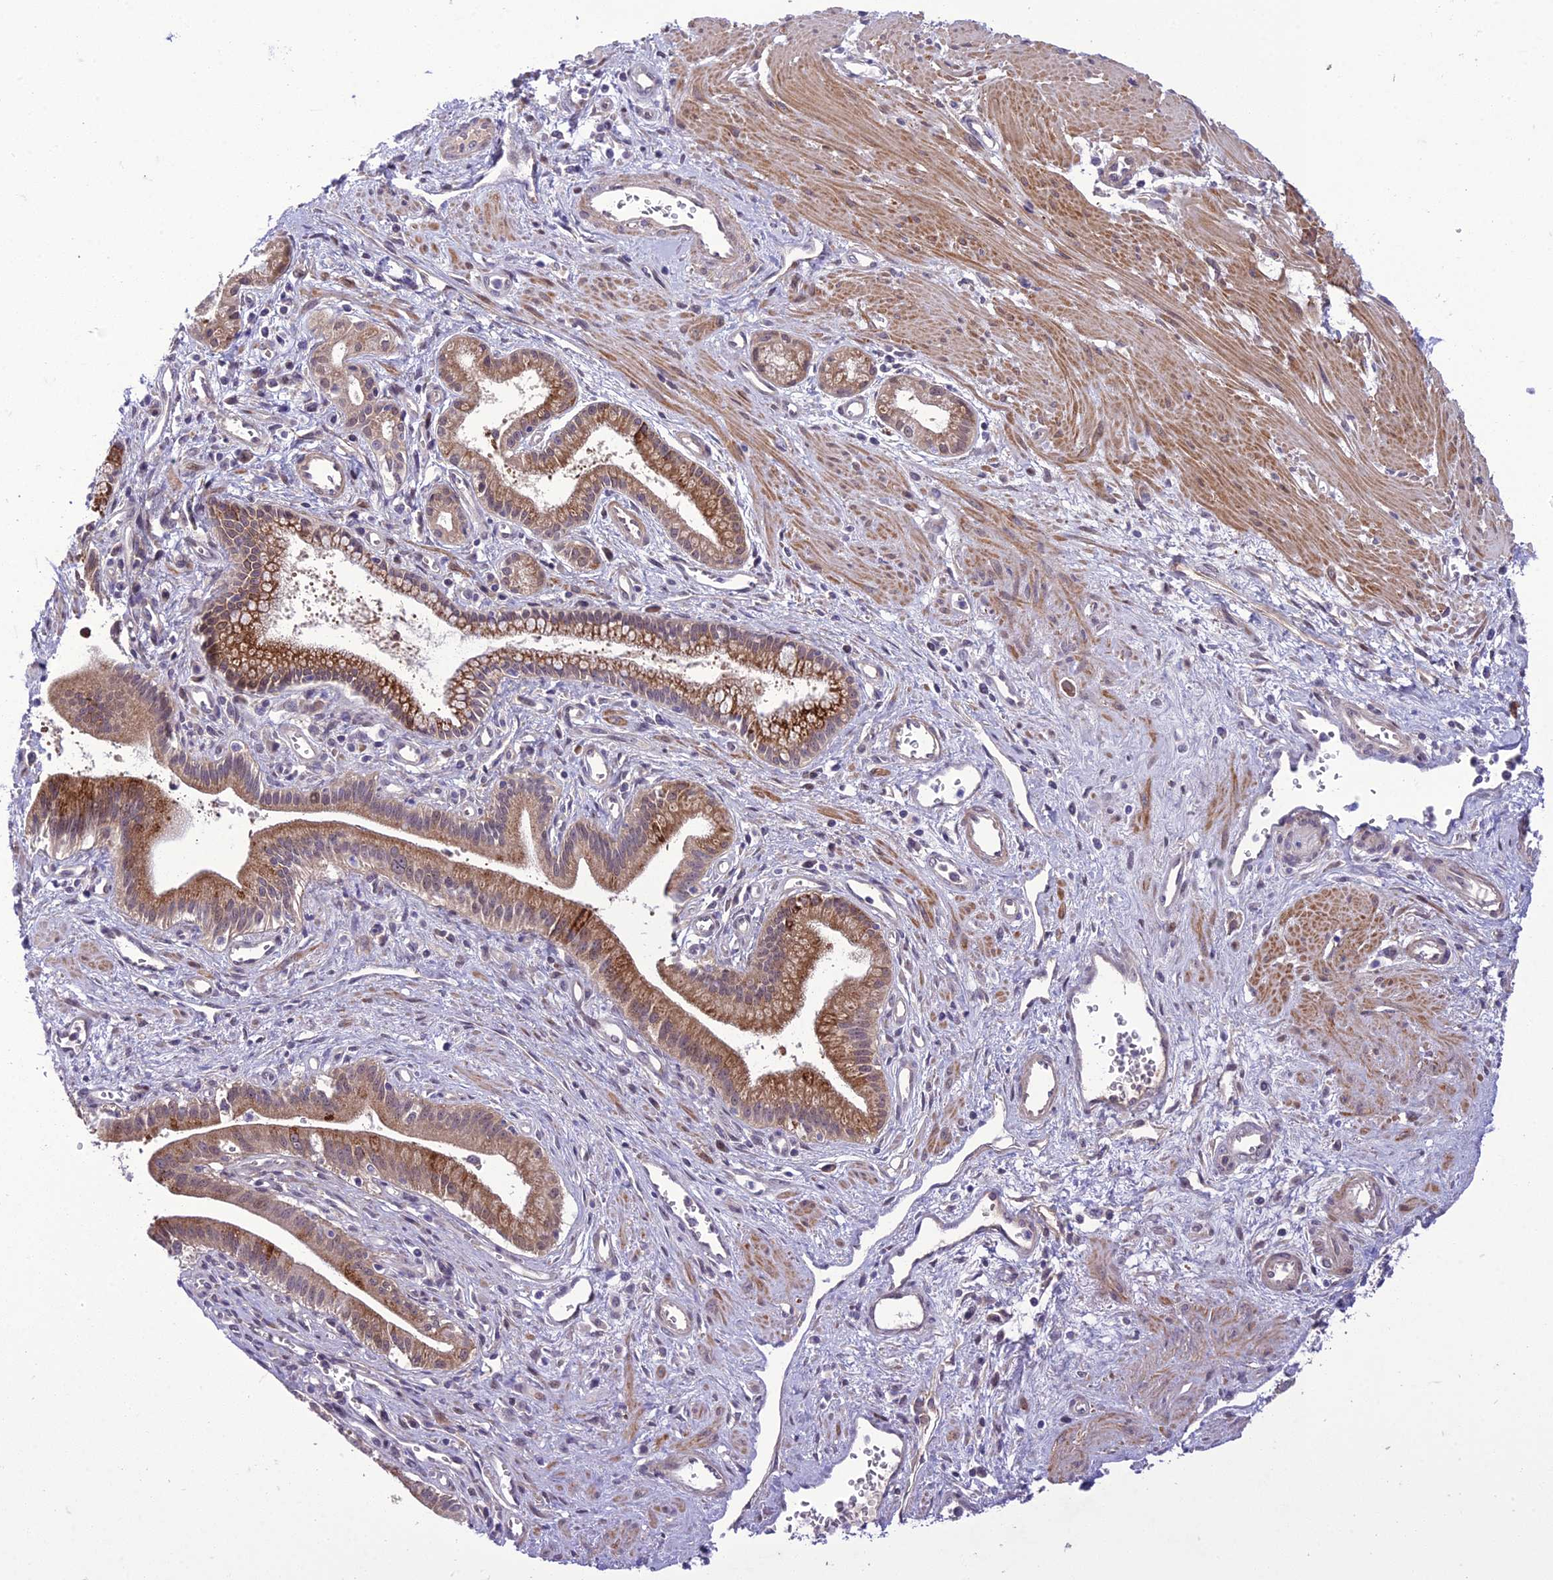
{"staining": {"intensity": "moderate", "quantity": ">75%", "location": "cytoplasmic/membranous"}, "tissue": "pancreatic cancer", "cell_type": "Tumor cells", "image_type": "cancer", "snomed": [{"axis": "morphology", "description": "Adenocarcinoma, NOS"}, {"axis": "topography", "description": "Pancreas"}], "caption": "Pancreatic cancer (adenocarcinoma) was stained to show a protein in brown. There is medium levels of moderate cytoplasmic/membranous staining in about >75% of tumor cells. The staining is performed using DAB brown chromogen to label protein expression. The nuclei are counter-stained blue using hematoxylin.", "gene": "GAB4", "patient": {"sex": "male", "age": 78}}